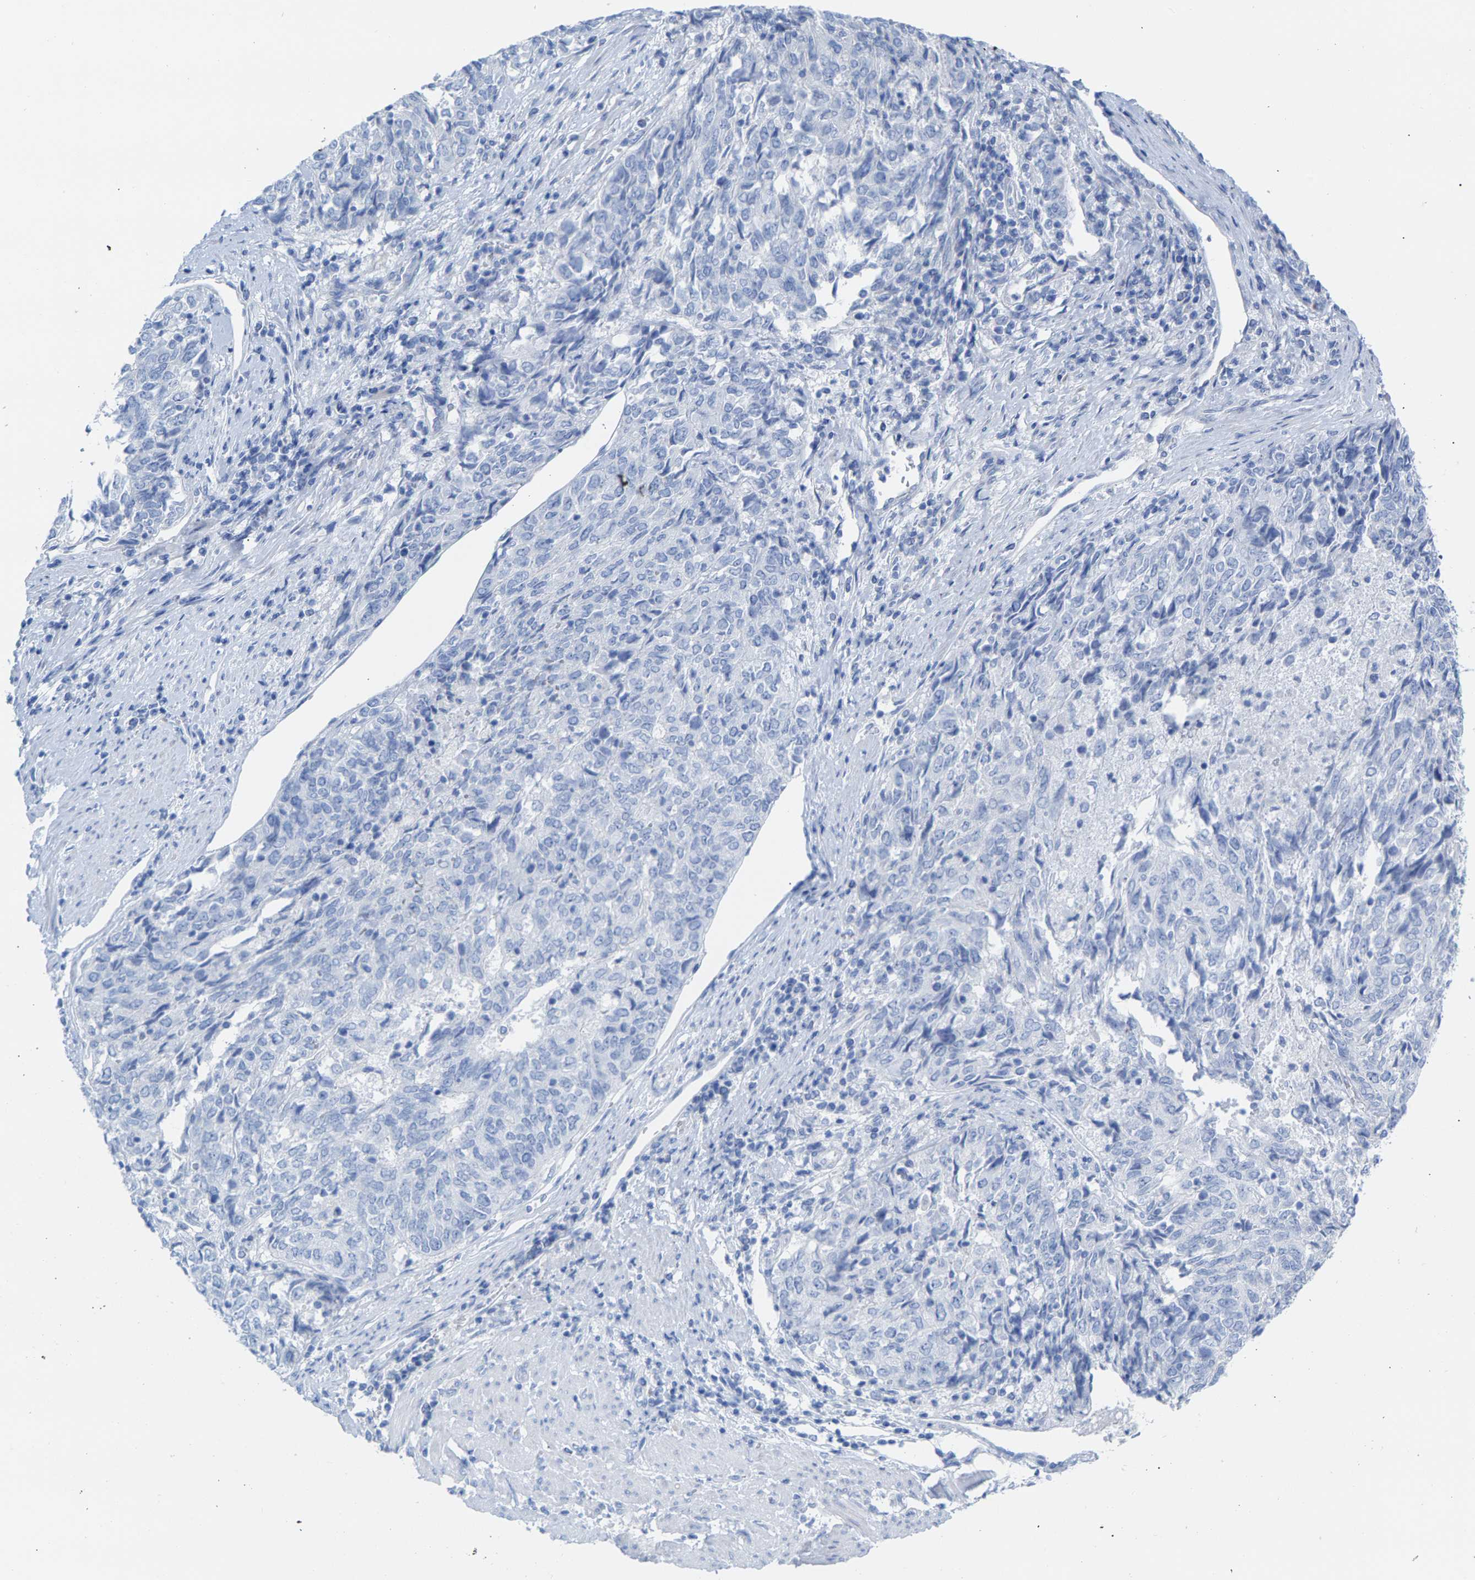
{"staining": {"intensity": "negative", "quantity": "none", "location": "none"}, "tissue": "endometrial cancer", "cell_type": "Tumor cells", "image_type": "cancer", "snomed": [{"axis": "morphology", "description": "Adenocarcinoma, NOS"}, {"axis": "topography", "description": "Endometrium"}], "caption": "Protein analysis of endometrial cancer shows no significant staining in tumor cells.", "gene": "CPA1", "patient": {"sex": "female", "age": 80}}